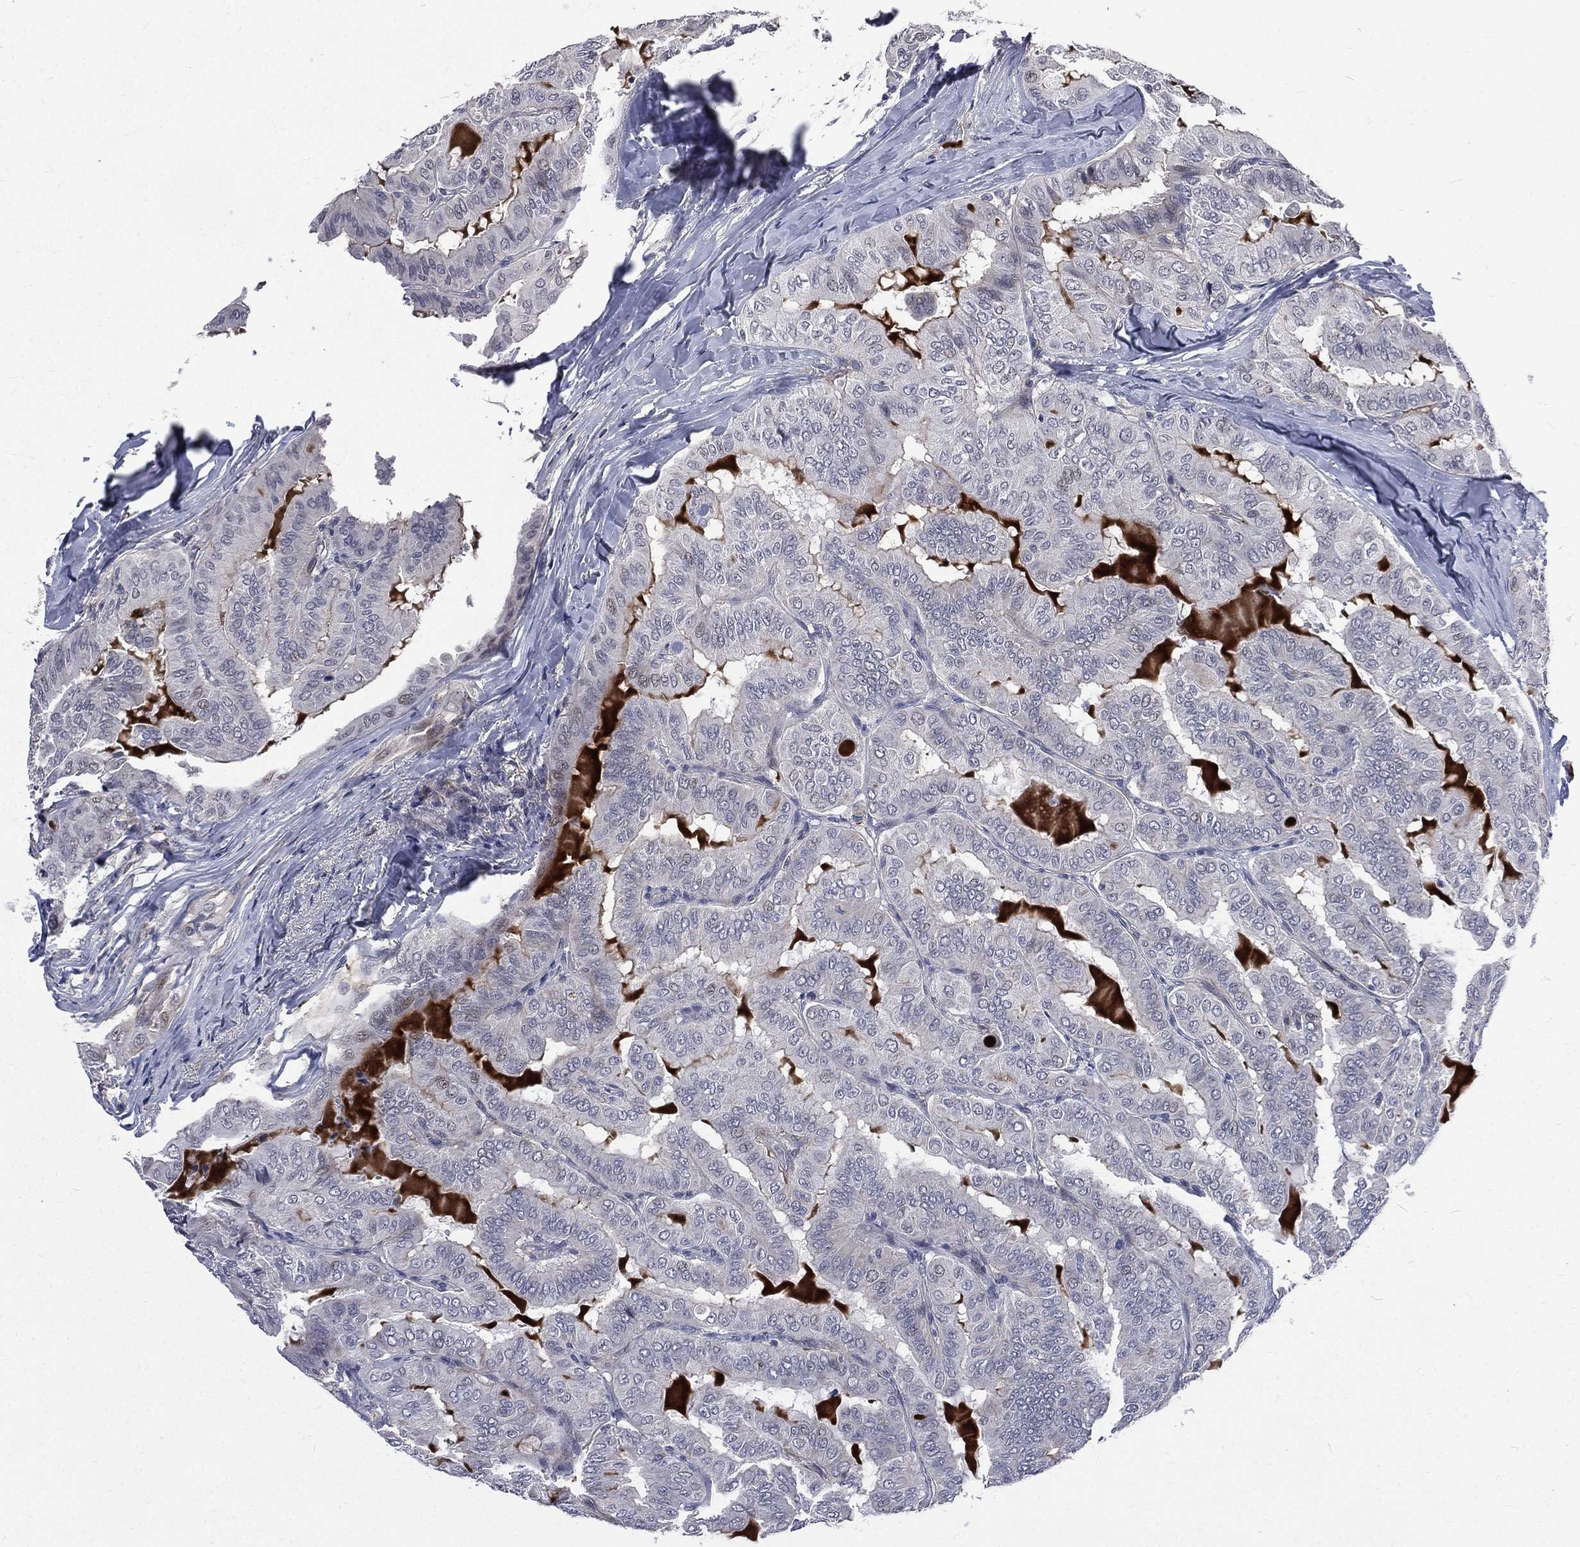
{"staining": {"intensity": "negative", "quantity": "none", "location": "none"}, "tissue": "thyroid cancer", "cell_type": "Tumor cells", "image_type": "cancer", "snomed": [{"axis": "morphology", "description": "Papillary adenocarcinoma, NOS"}, {"axis": "topography", "description": "Thyroid gland"}], "caption": "IHC of thyroid papillary adenocarcinoma exhibits no staining in tumor cells. (Stains: DAB IHC with hematoxylin counter stain, Microscopy: brightfield microscopy at high magnification).", "gene": "FGG", "patient": {"sex": "female", "age": 68}}